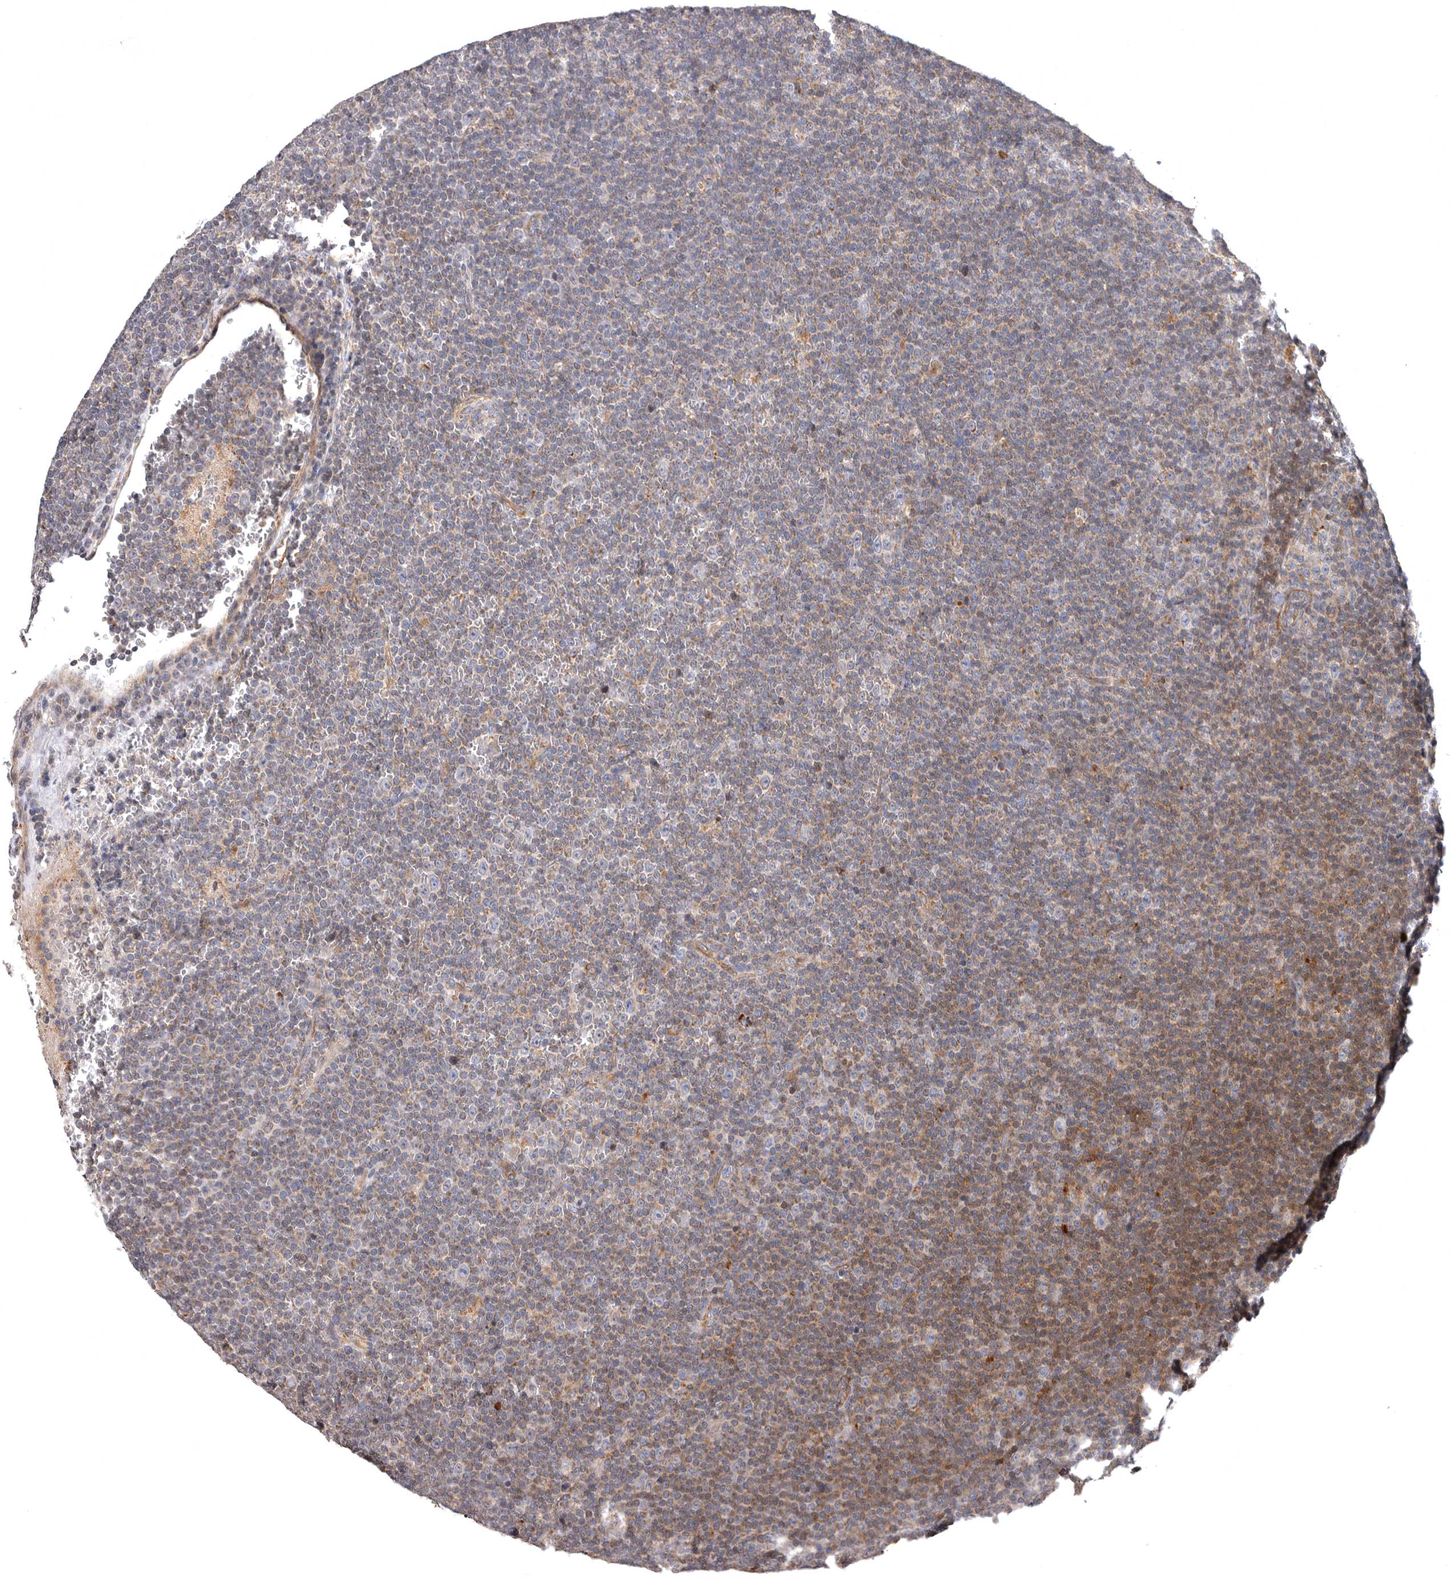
{"staining": {"intensity": "weak", "quantity": "25%-75%", "location": "cytoplasmic/membranous"}, "tissue": "lymphoma", "cell_type": "Tumor cells", "image_type": "cancer", "snomed": [{"axis": "morphology", "description": "Malignant lymphoma, non-Hodgkin's type, Low grade"}, {"axis": "topography", "description": "Lymph node"}], "caption": "Protein expression analysis of lymphoma shows weak cytoplasmic/membranous staining in about 25%-75% of tumor cells.", "gene": "ADCY2", "patient": {"sex": "female", "age": 67}}